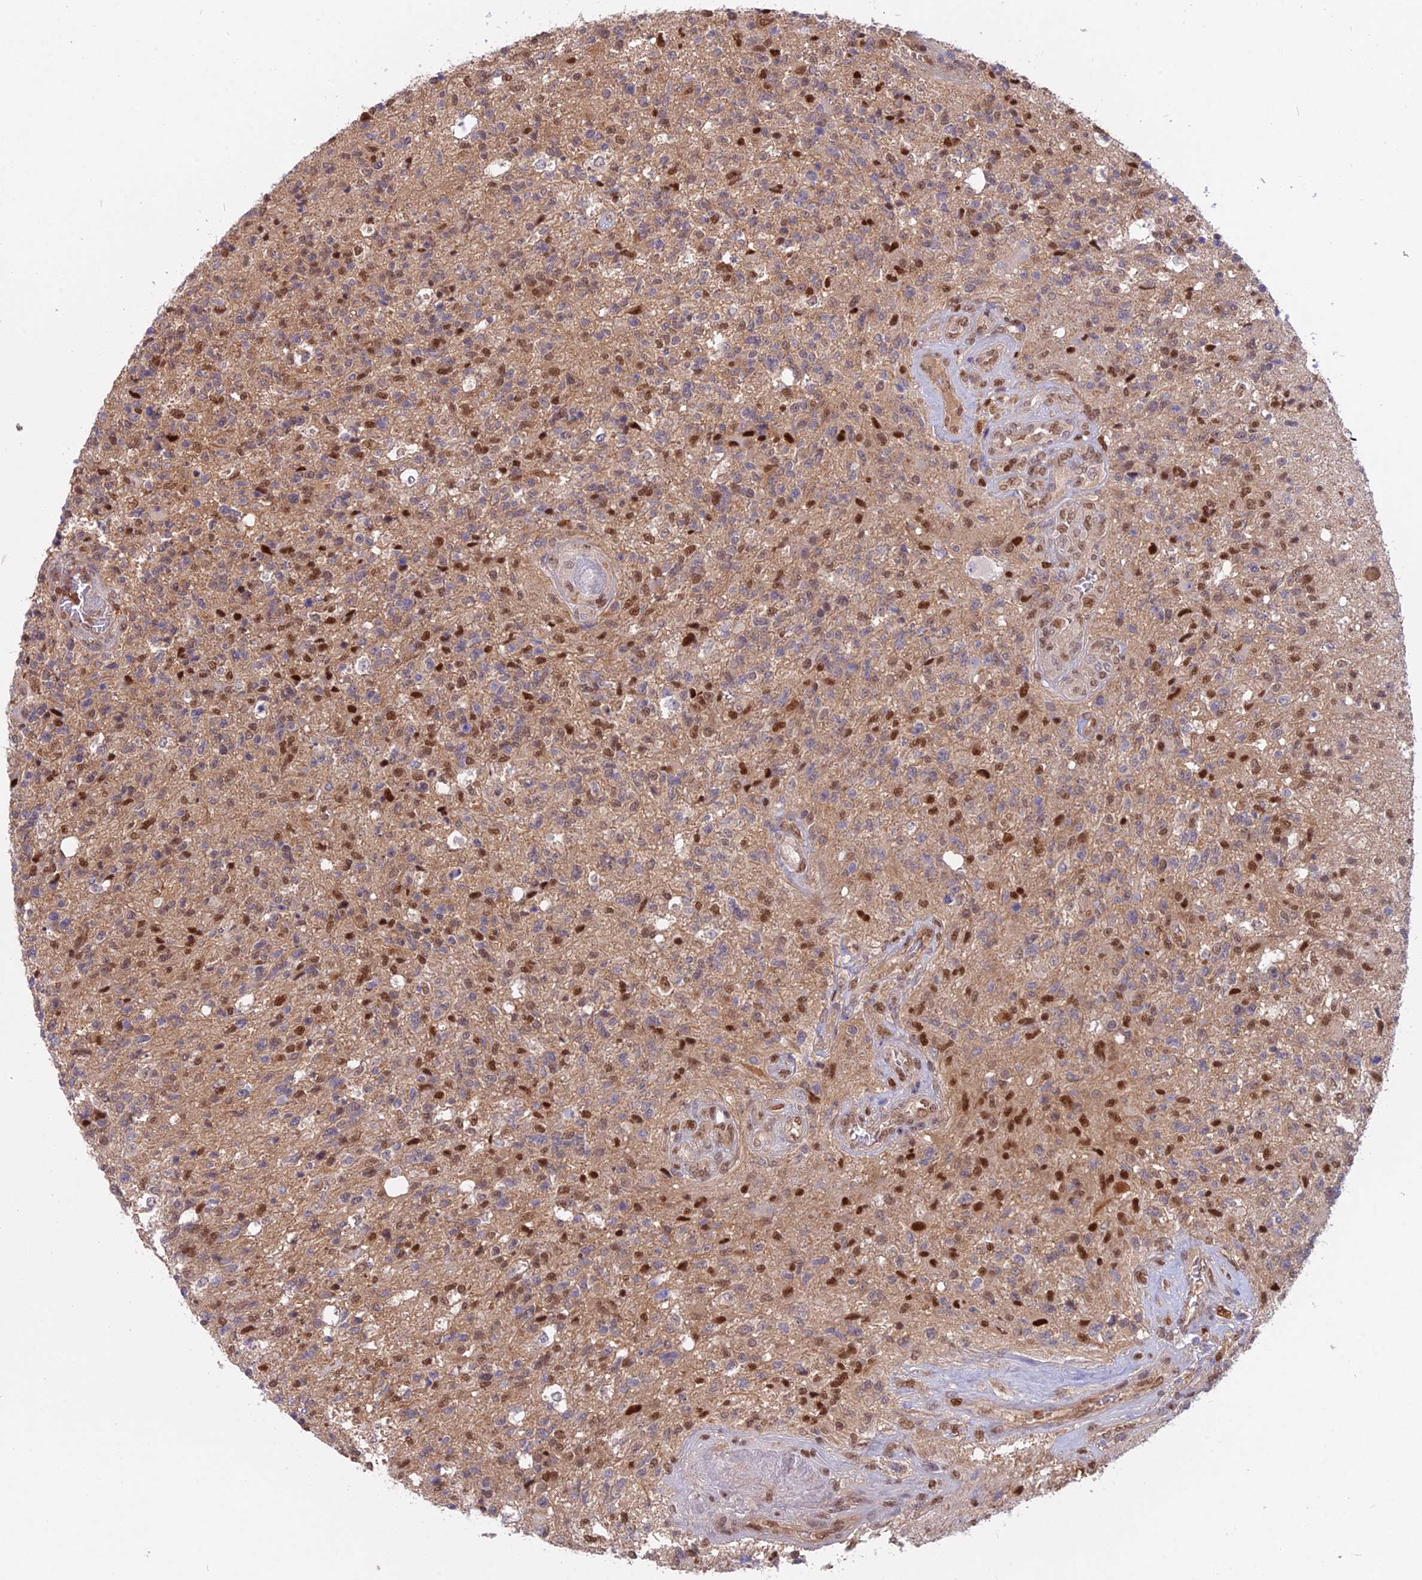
{"staining": {"intensity": "weak", "quantity": ">75%", "location": "cytoplasmic/membranous"}, "tissue": "glioma", "cell_type": "Tumor cells", "image_type": "cancer", "snomed": [{"axis": "morphology", "description": "Glioma, malignant, High grade"}, {"axis": "topography", "description": "Brain"}], "caption": "Protein staining displays weak cytoplasmic/membranous expression in about >75% of tumor cells in high-grade glioma (malignant). Nuclei are stained in blue.", "gene": "NPEPL1", "patient": {"sex": "male", "age": 56}}